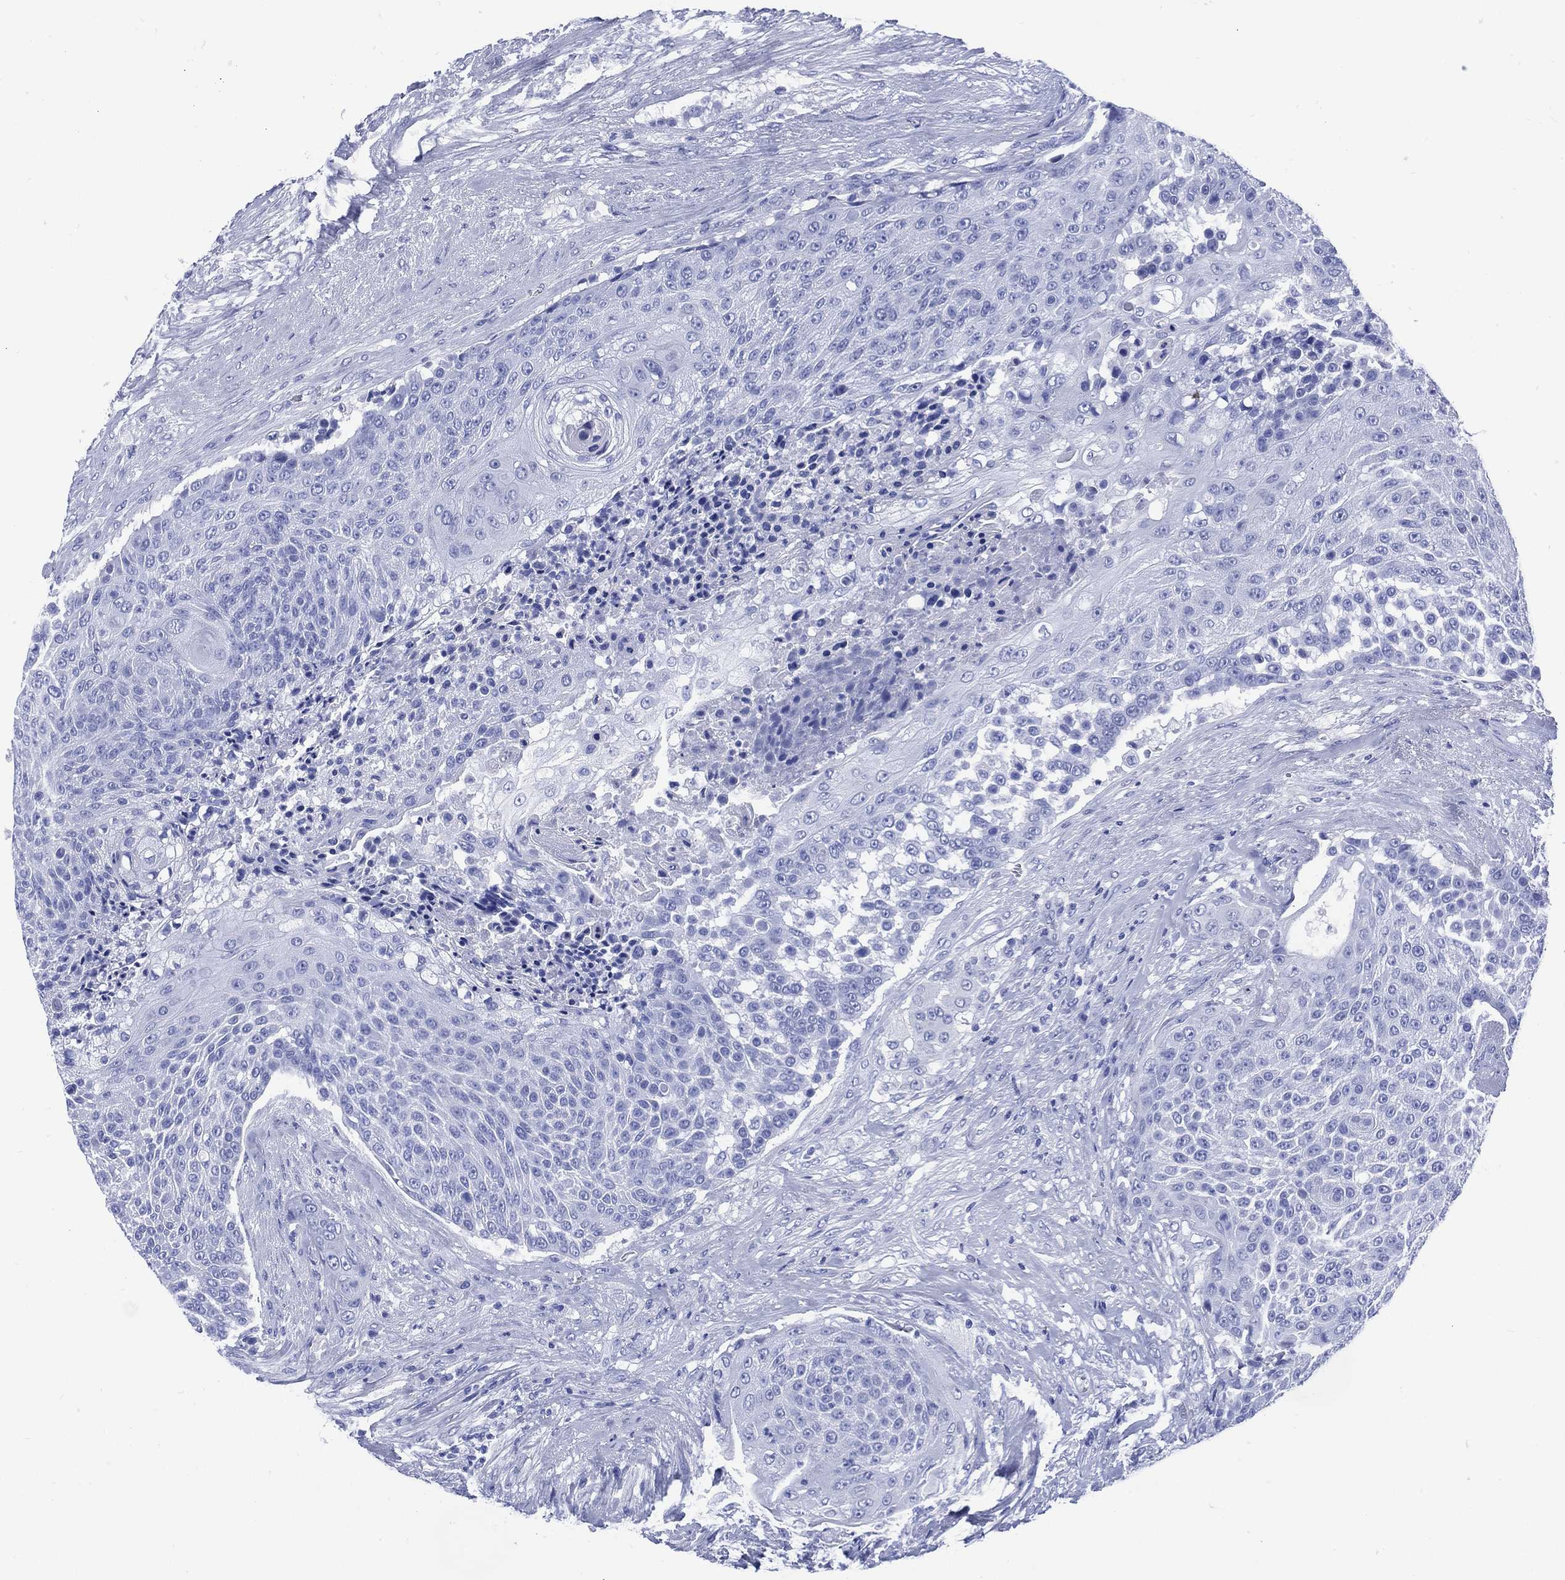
{"staining": {"intensity": "negative", "quantity": "none", "location": "none"}, "tissue": "urothelial cancer", "cell_type": "Tumor cells", "image_type": "cancer", "snomed": [{"axis": "morphology", "description": "Urothelial carcinoma, High grade"}, {"axis": "topography", "description": "Urinary bladder"}], "caption": "Urothelial cancer was stained to show a protein in brown. There is no significant expression in tumor cells.", "gene": "SHCBP1L", "patient": {"sex": "female", "age": 63}}